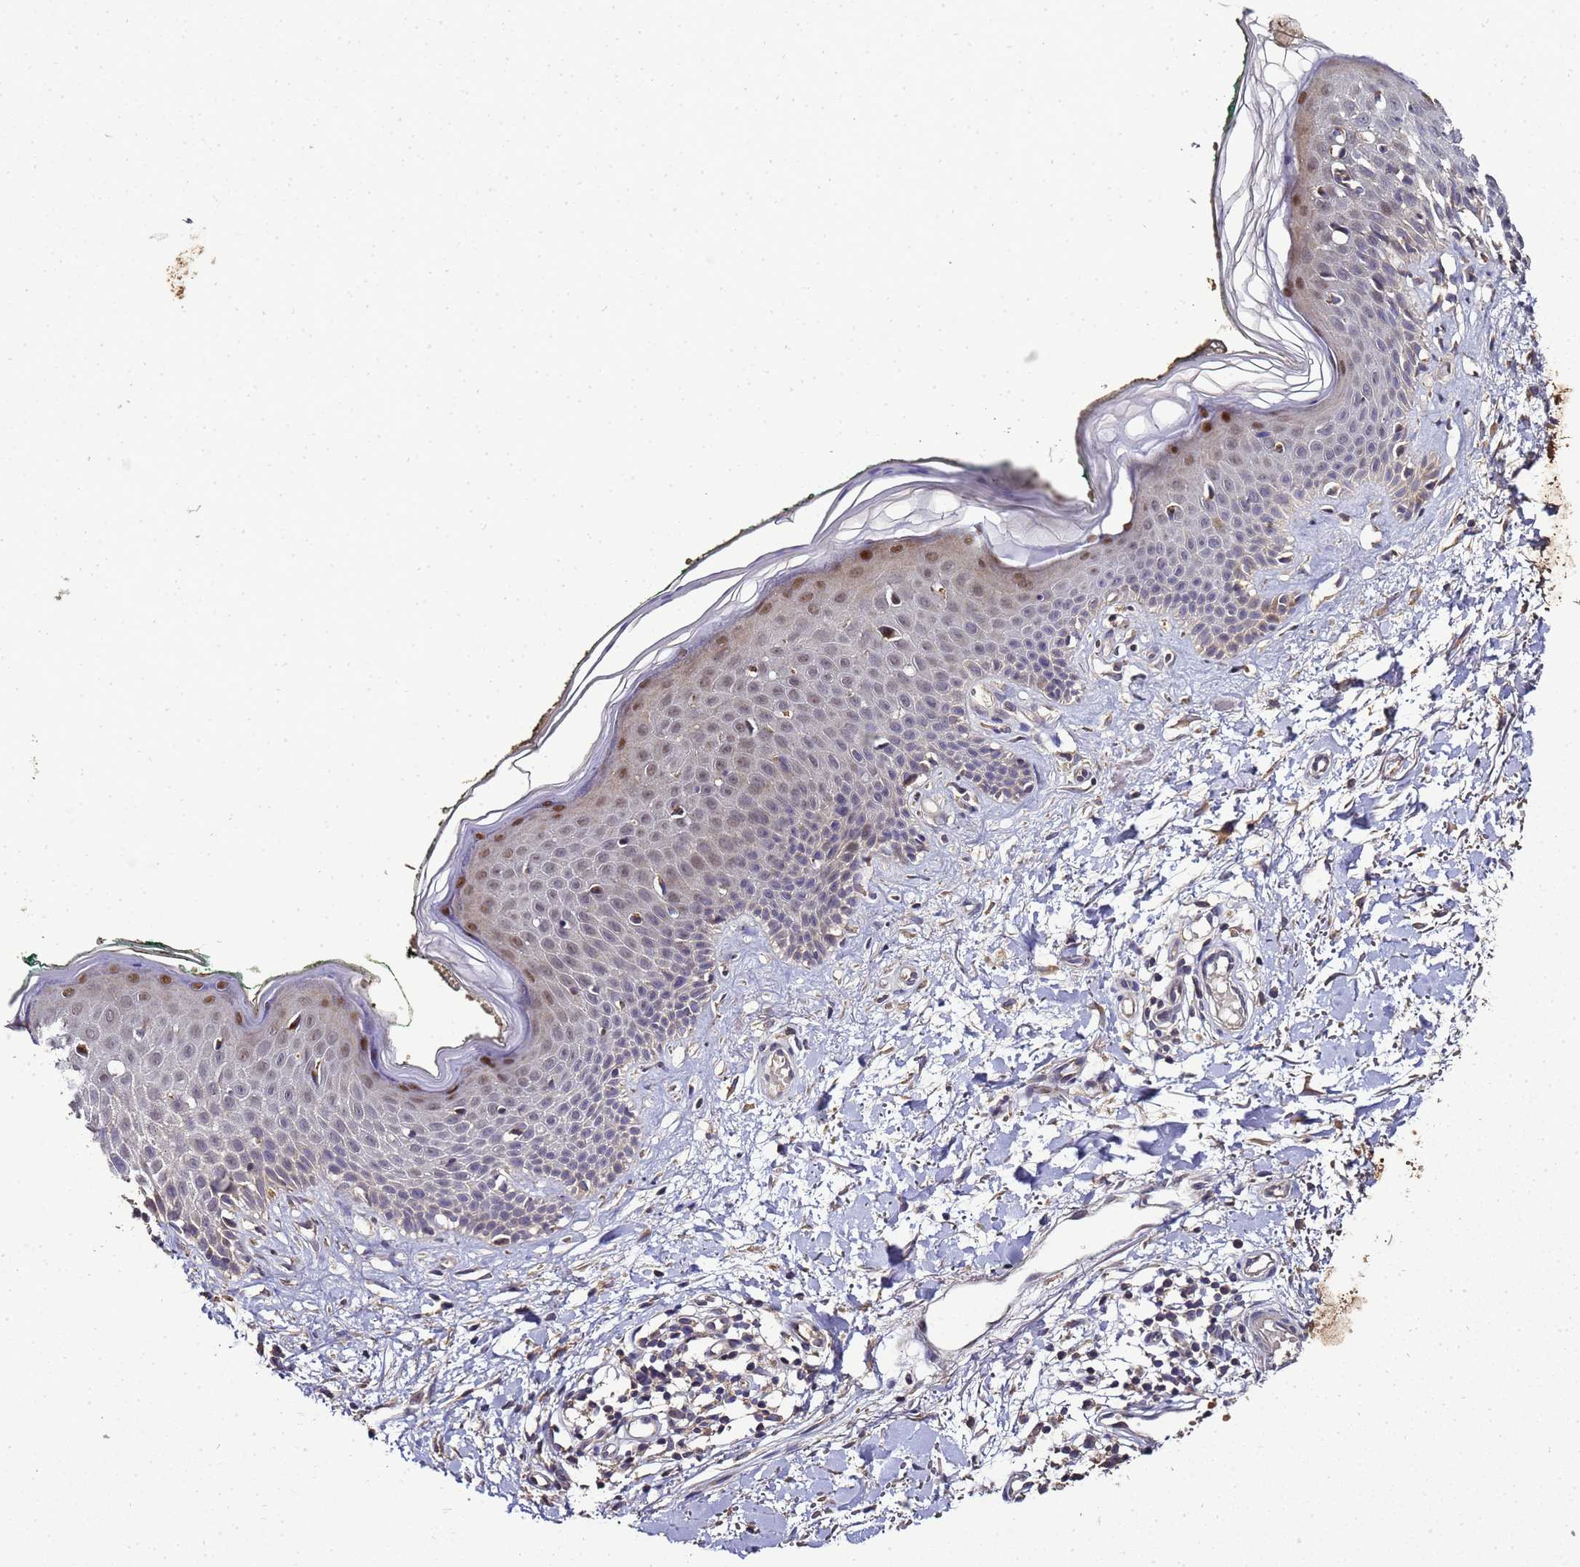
{"staining": {"intensity": "negative", "quantity": "none", "location": "none"}, "tissue": "skin", "cell_type": "Fibroblasts", "image_type": "normal", "snomed": [{"axis": "morphology", "description": "Normal tissue, NOS"}, {"axis": "morphology", "description": "Malignant melanoma, NOS"}, {"axis": "topography", "description": "Skin"}], "caption": "This image is of unremarkable skin stained with immunohistochemistry to label a protein in brown with the nuclei are counter-stained blue. There is no staining in fibroblasts. (DAB (3,3'-diaminobenzidine) IHC with hematoxylin counter stain).", "gene": "LGI4", "patient": {"sex": "male", "age": 62}}